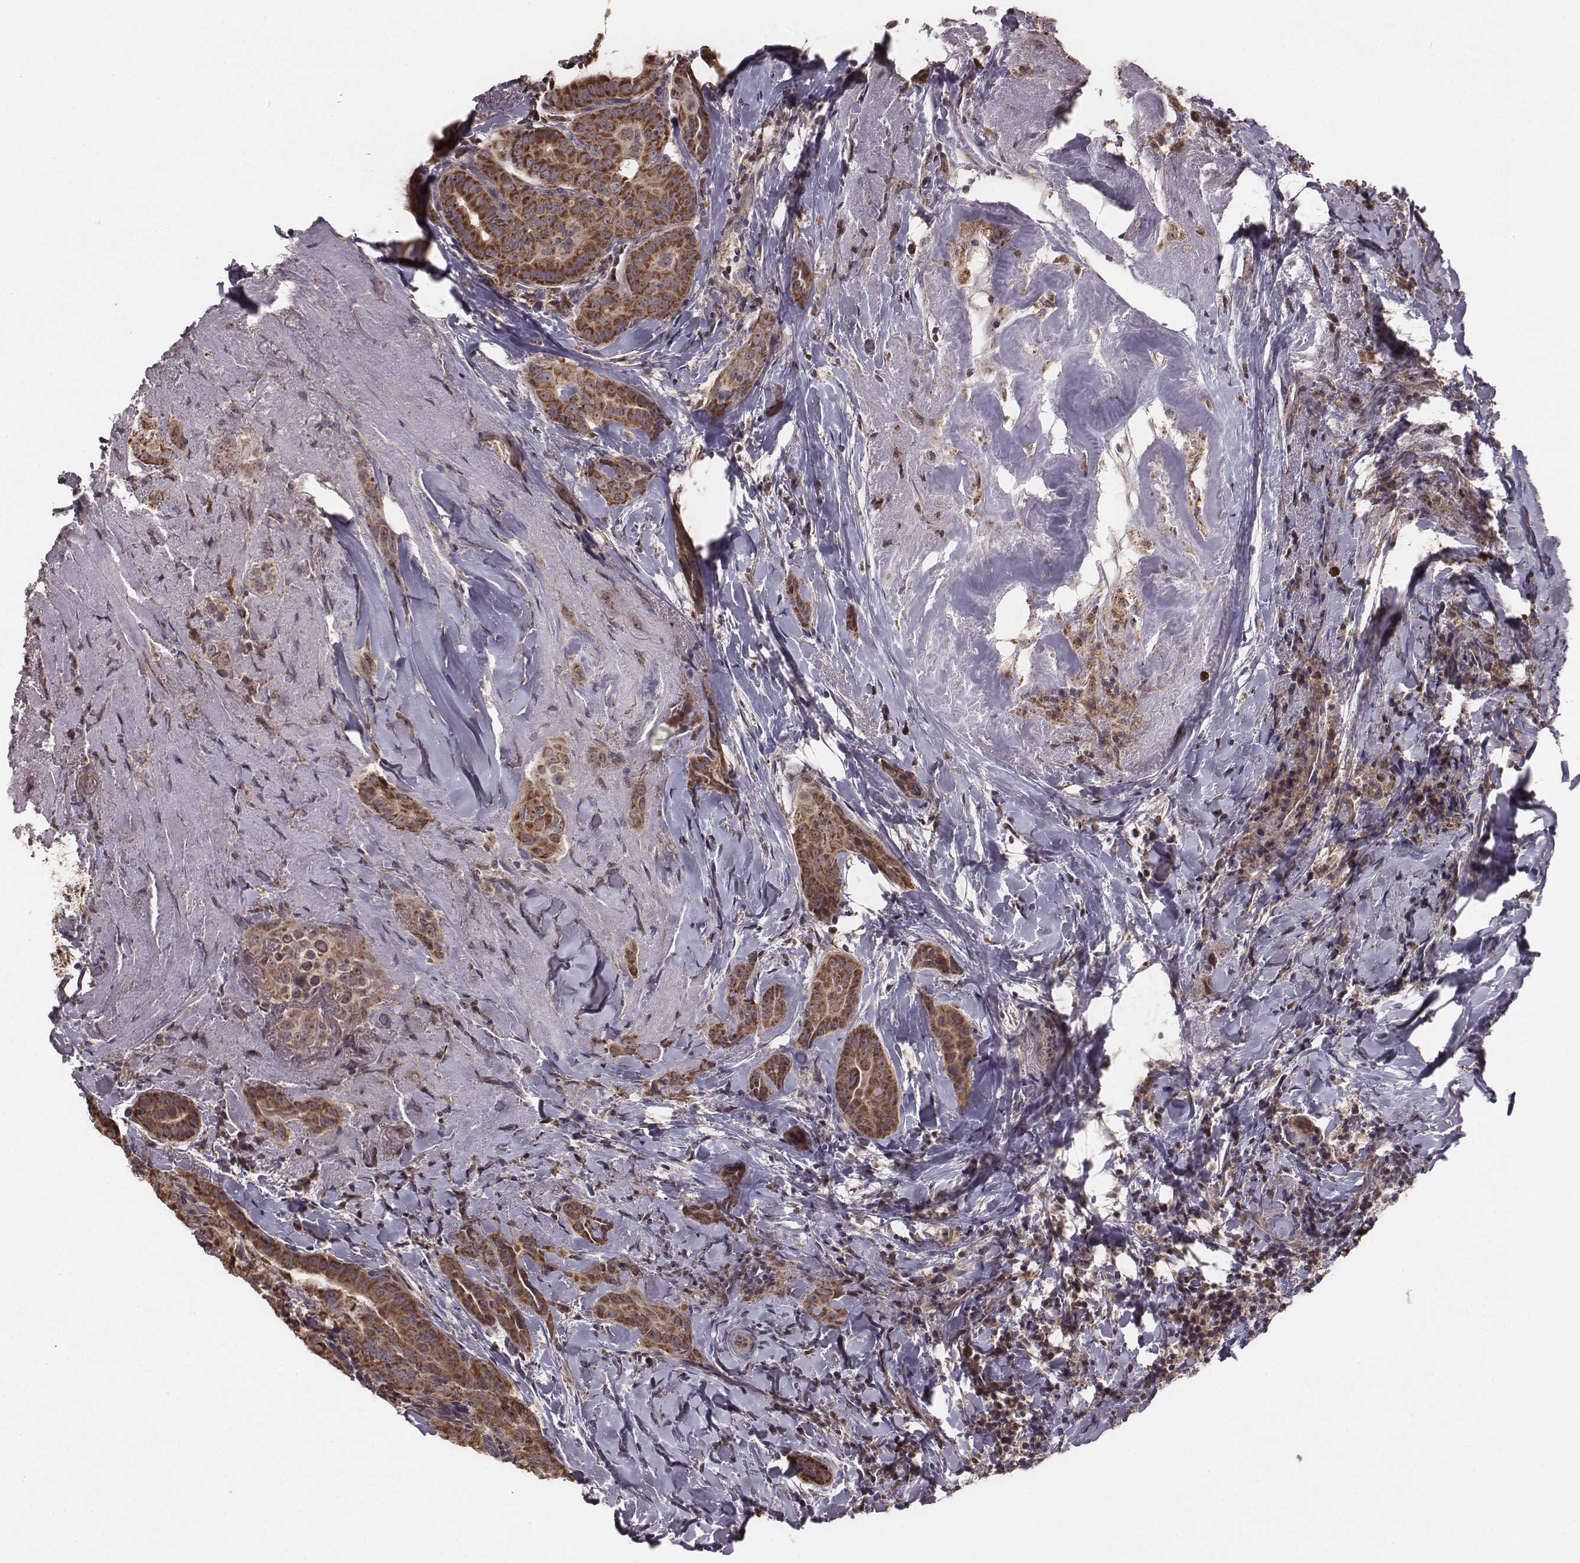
{"staining": {"intensity": "strong", "quantity": ">75%", "location": "cytoplasmic/membranous"}, "tissue": "thyroid cancer", "cell_type": "Tumor cells", "image_type": "cancer", "snomed": [{"axis": "morphology", "description": "Papillary adenocarcinoma, NOS"}, {"axis": "morphology", "description": "Papillary adenoma metastatic"}, {"axis": "topography", "description": "Thyroid gland"}], "caption": "Human thyroid papillary adenocarcinoma stained with a protein marker exhibits strong staining in tumor cells.", "gene": "PDCD2L", "patient": {"sex": "female", "age": 50}}